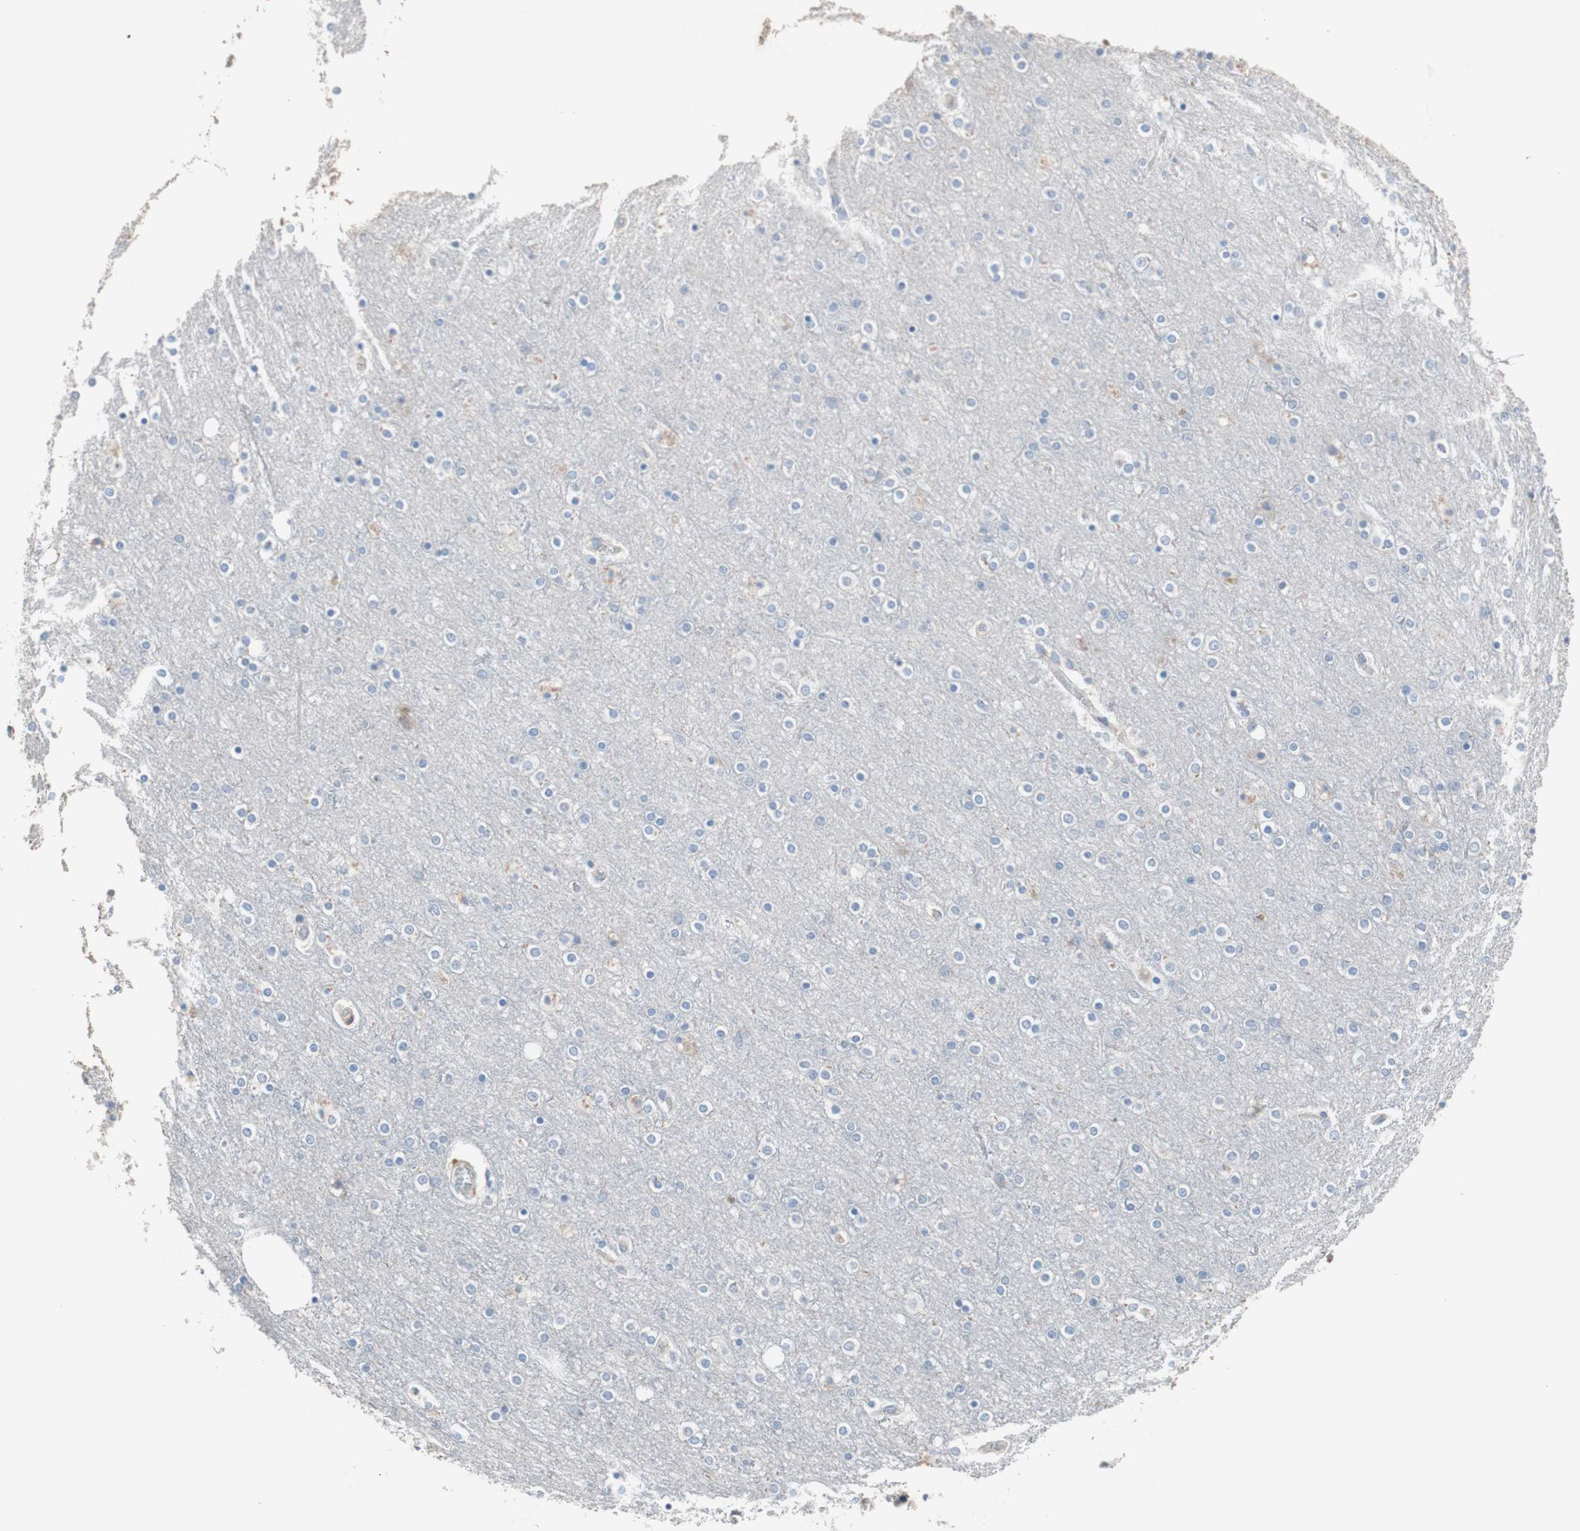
{"staining": {"intensity": "negative", "quantity": "none", "location": "none"}, "tissue": "cerebral cortex", "cell_type": "Endothelial cells", "image_type": "normal", "snomed": [{"axis": "morphology", "description": "Normal tissue, NOS"}, {"axis": "topography", "description": "Cerebral cortex"}], "caption": "Immunohistochemistry (IHC) of normal cerebral cortex shows no expression in endothelial cells.", "gene": "CLEC4D", "patient": {"sex": "female", "age": 54}}